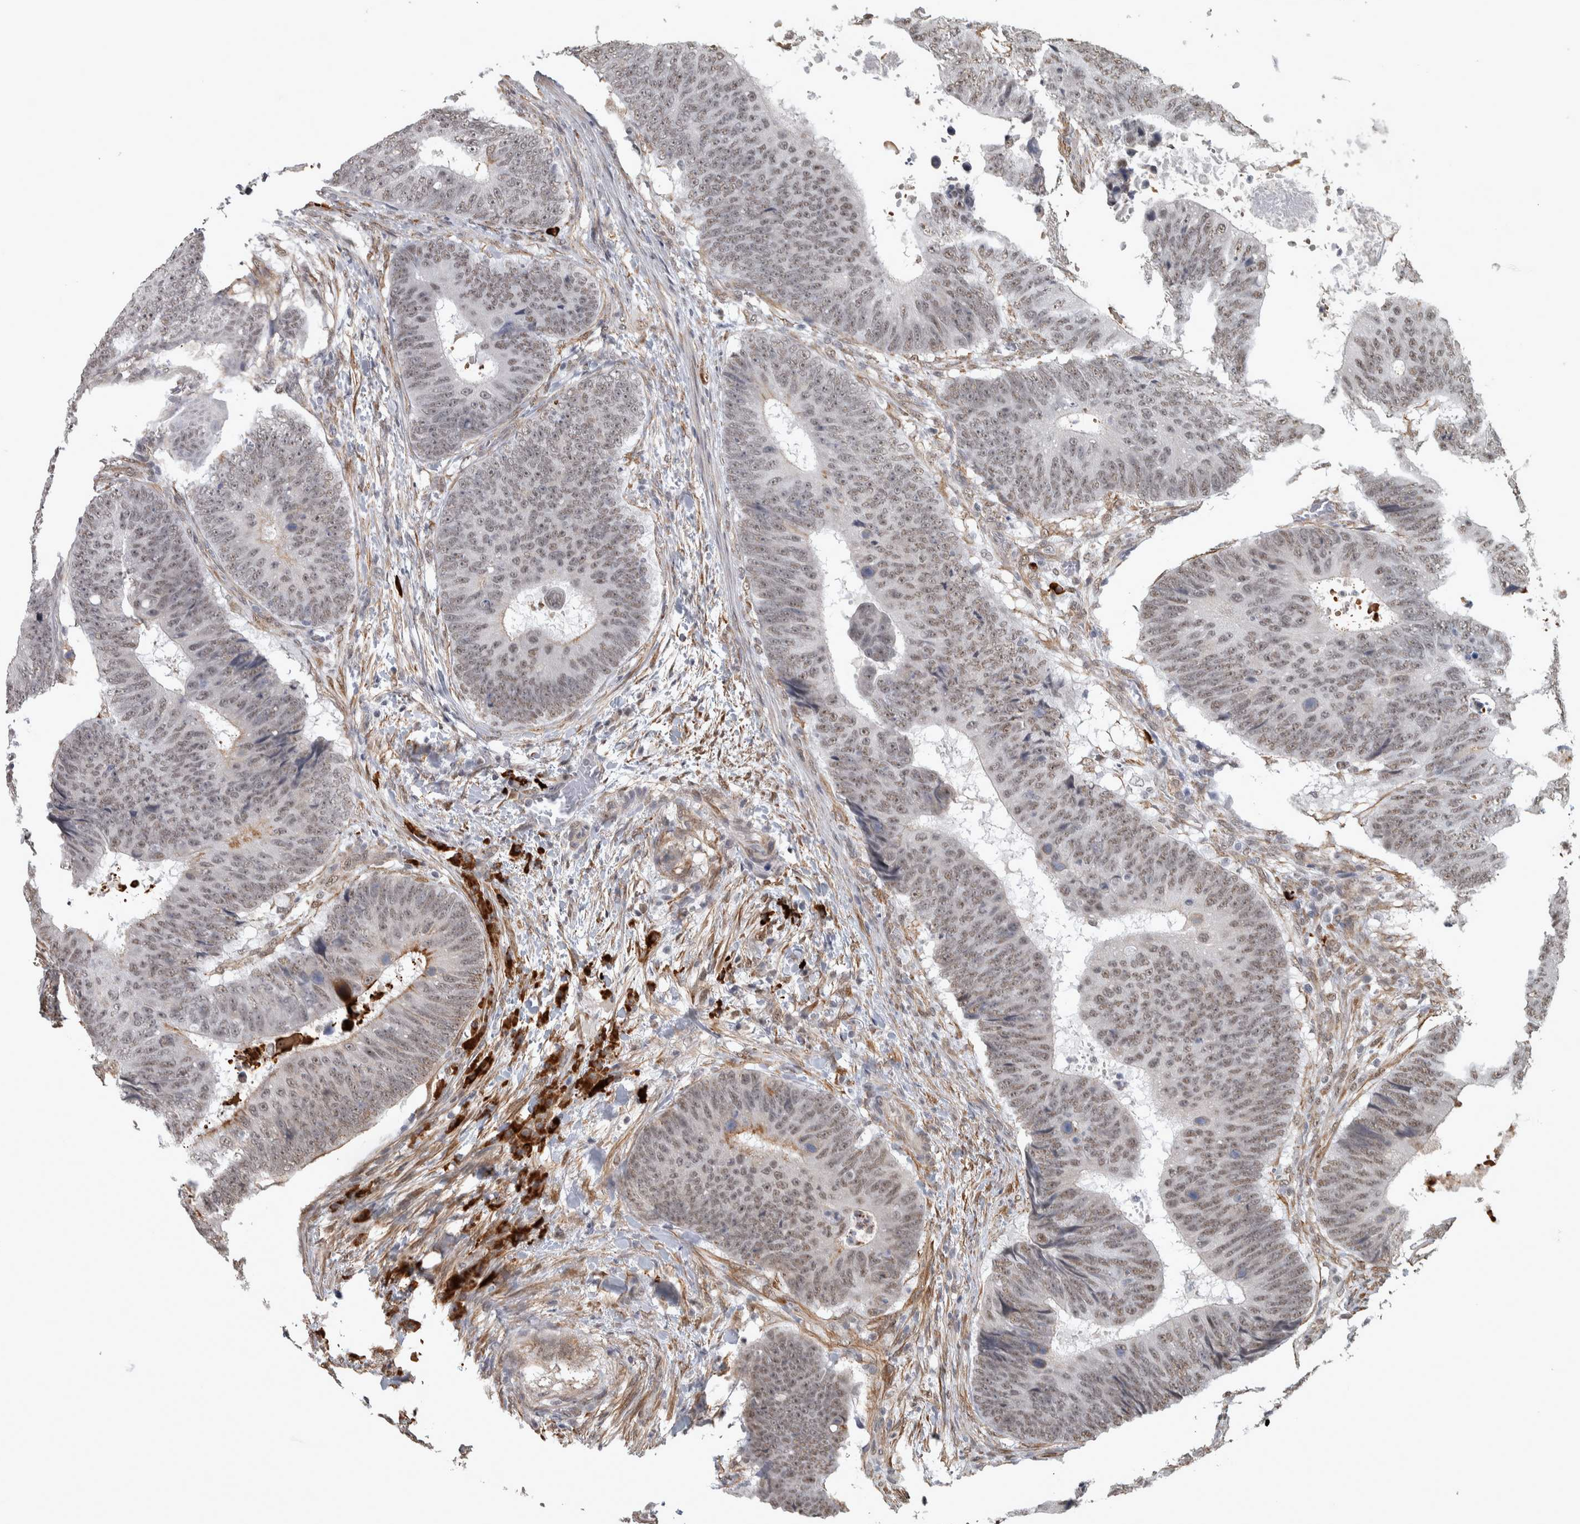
{"staining": {"intensity": "moderate", "quantity": ">75%", "location": "nuclear"}, "tissue": "colorectal cancer", "cell_type": "Tumor cells", "image_type": "cancer", "snomed": [{"axis": "morphology", "description": "Adenocarcinoma, NOS"}, {"axis": "topography", "description": "Colon"}], "caption": "An image of adenocarcinoma (colorectal) stained for a protein shows moderate nuclear brown staining in tumor cells. The protein is shown in brown color, while the nuclei are stained blue.", "gene": "DDX42", "patient": {"sex": "male", "age": 56}}